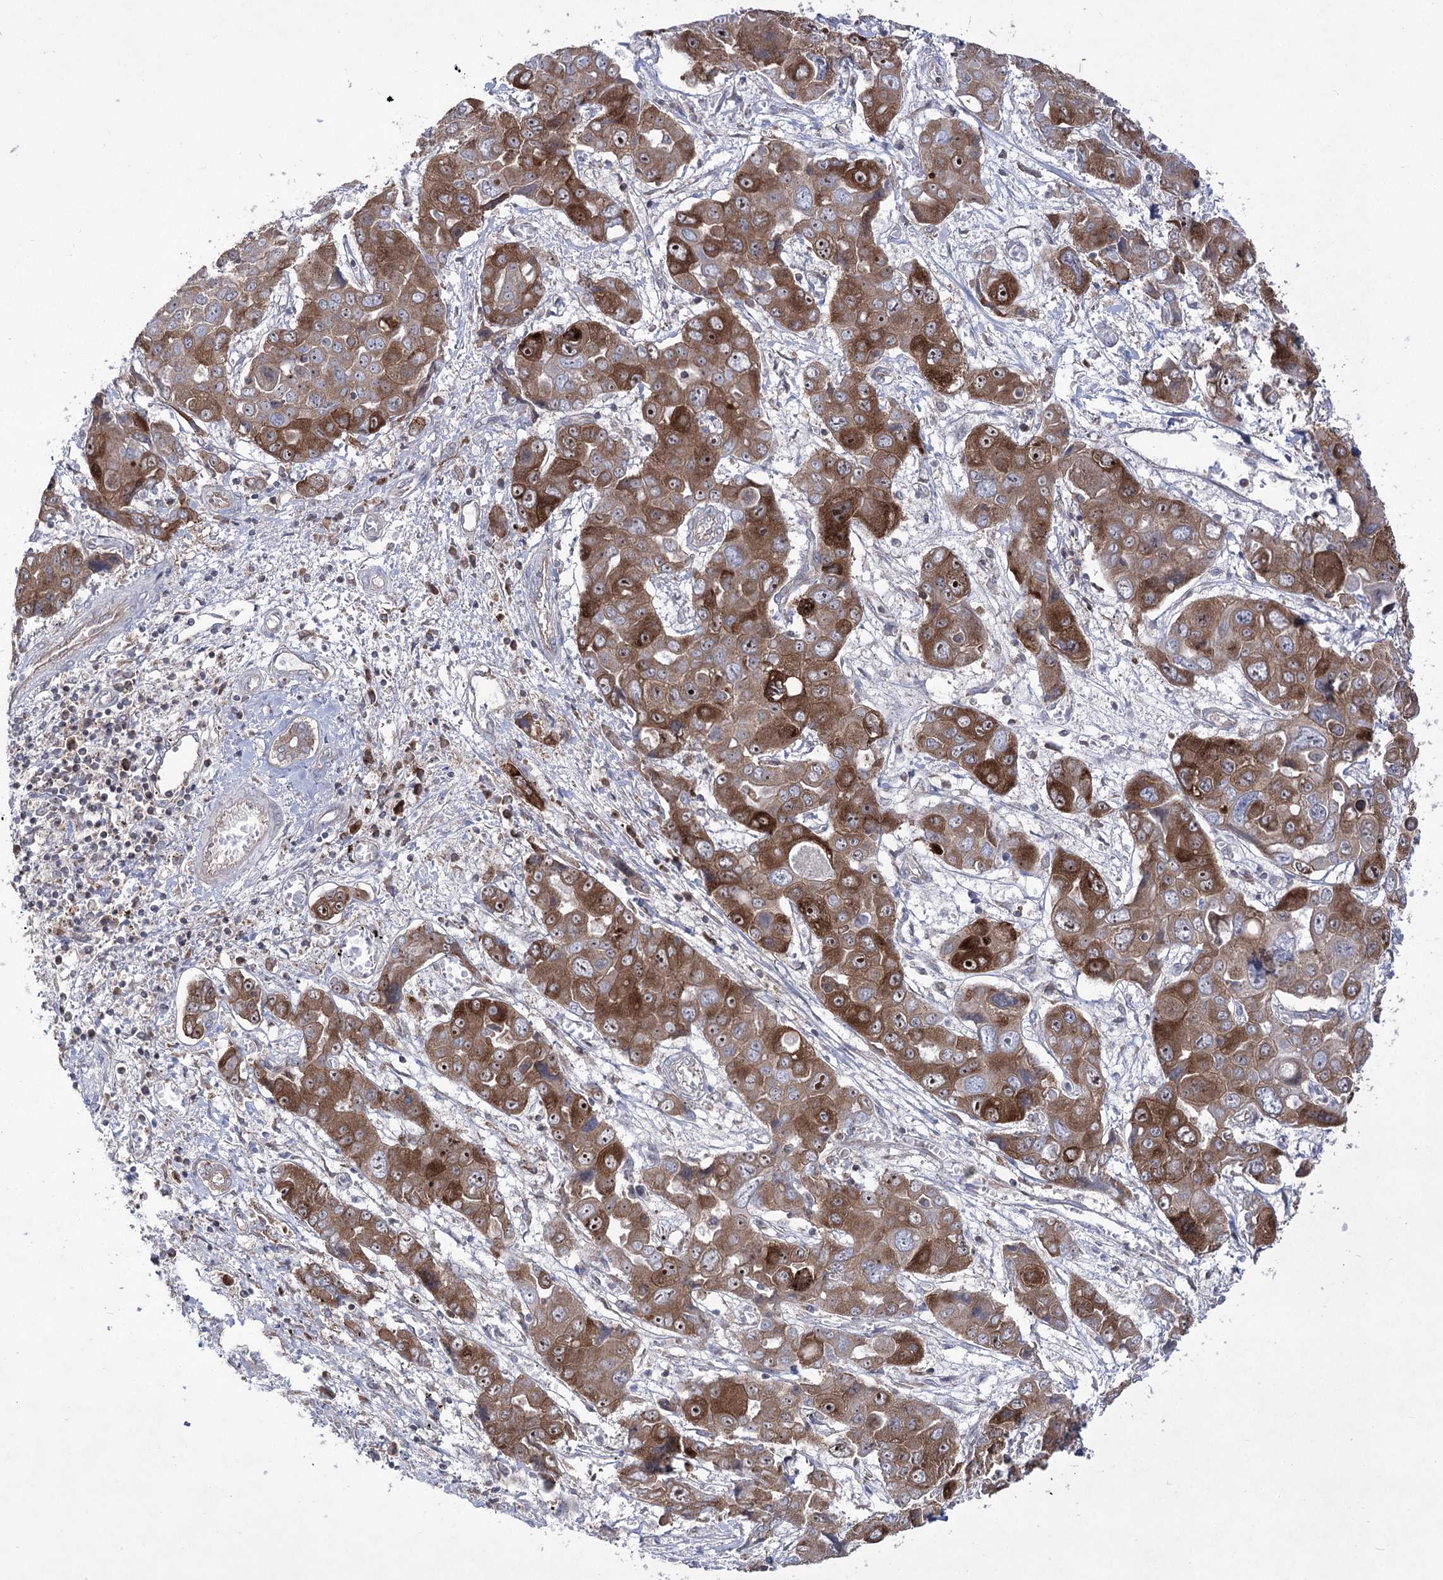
{"staining": {"intensity": "strong", "quantity": ">75%", "location": "cytoplasmic/membranous,nuclear"}, "tissue": "liver cancer", "cell_type": "Tumor cells", "image_type": "cancer", "snomed": [{"axis": "morphology", "description": "Cholangiocarcinoma"}, {"axis": "topography", "description": "Liver"}], "caption": "Liver cancer tissue reveals strong cytoplasmic/membranous and nuclear expression in about >75% of tumor cells, visualized by immunohistochemistry. (DAB = brown stain, brightfield microscopy at high magnification).", "gene": "ZNF622", "patient": {"sex": "male", "age": 67}}